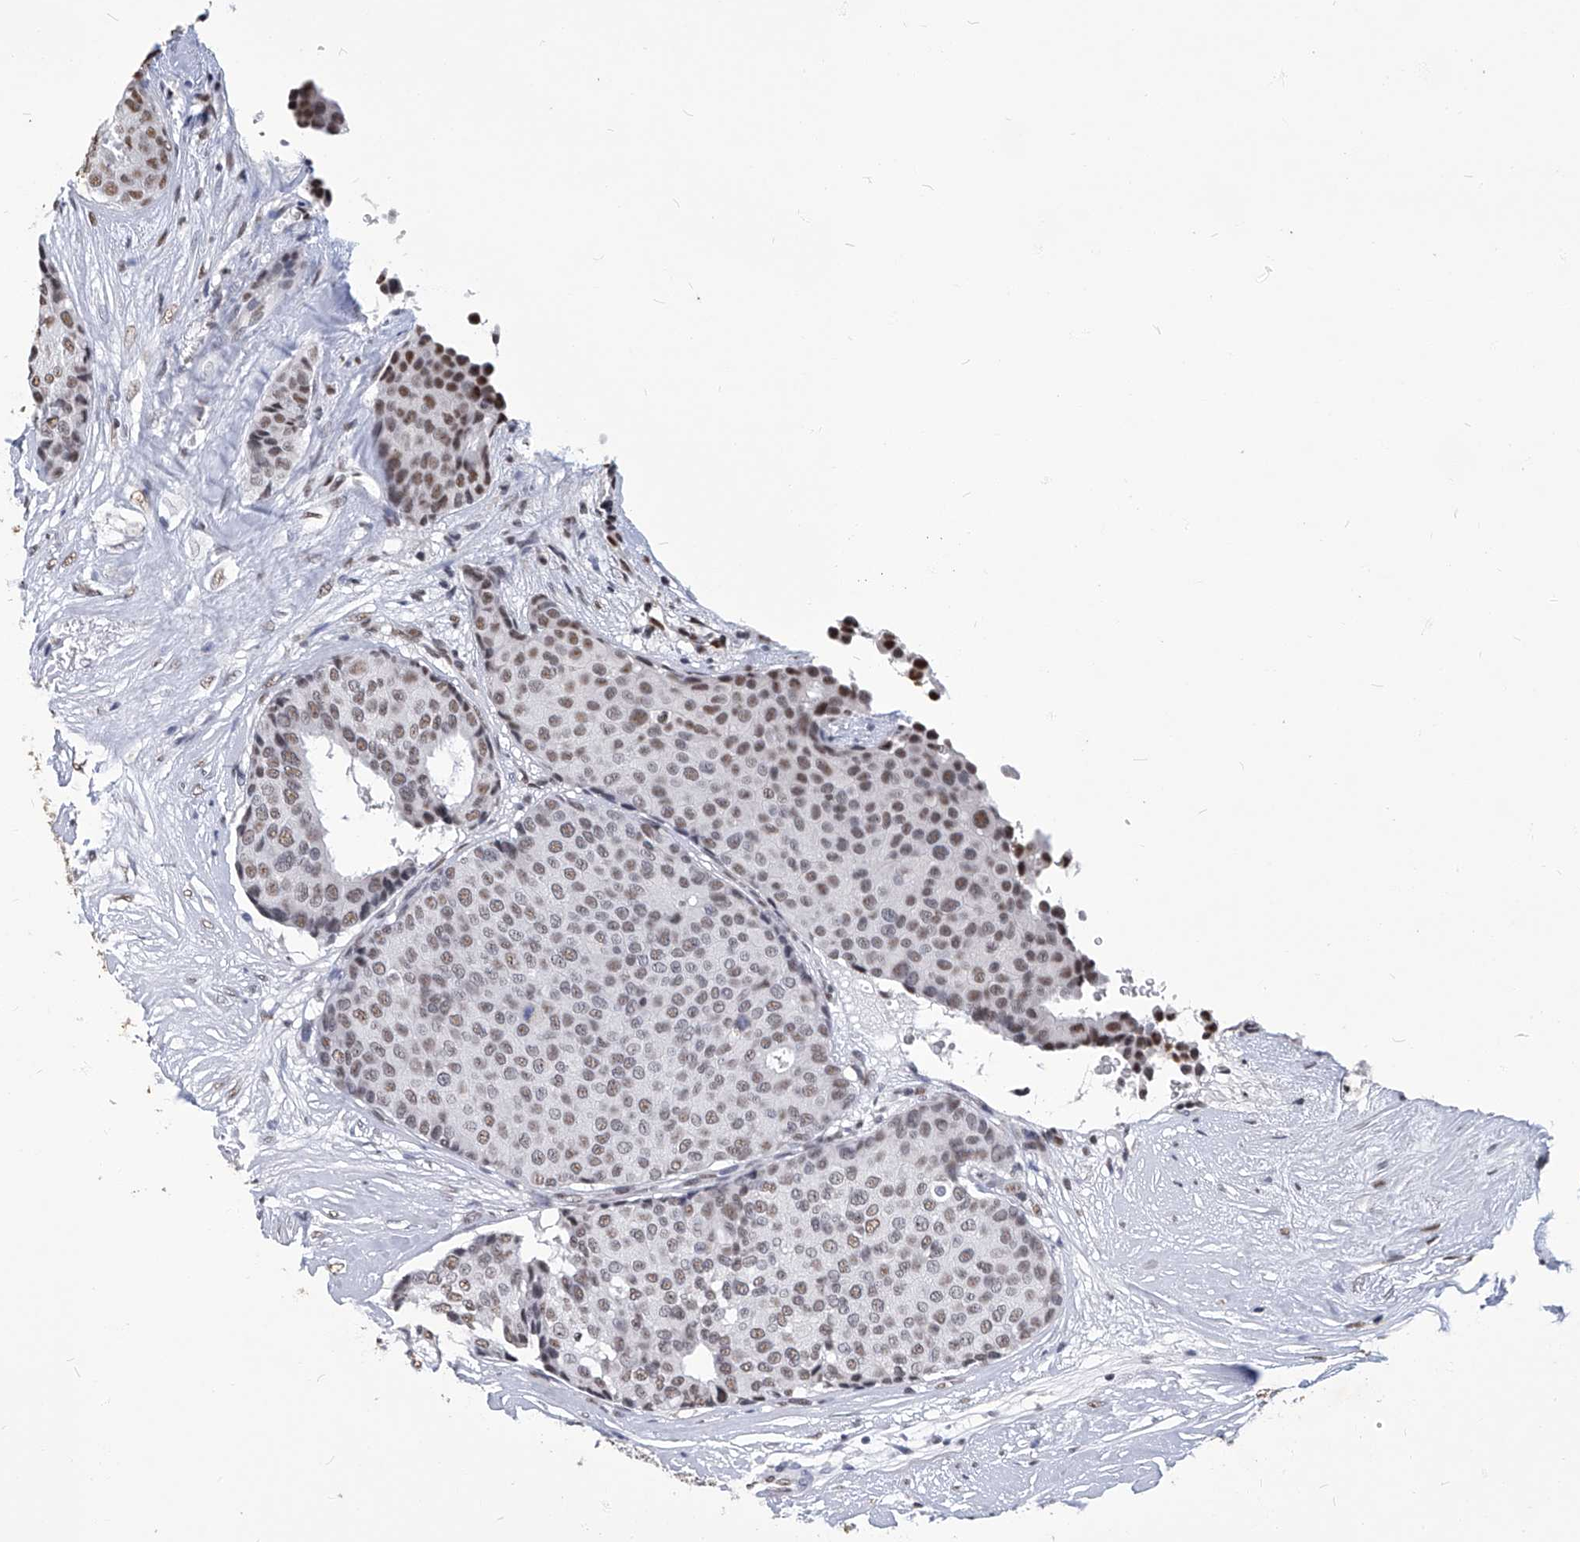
{"staining": {"intensity": "moderate", "quantity": "25%-75%", "location": "nuclear"}, "tissue": "breast cancer", "cell_type": "Tumor cells", "image_type": "cancer", "snomed": [{"axis": "morphology", "description": "Duct carcinoma"}, {"axis": "topography", "description": "Breast"}], "caption": "Moderate nuclear expression for a protein is appreciated in about 25%-75% of tumor cells of breast intraductal carcinoma using immunohistochemistry.", "gene": "HBP1", "patient": {"sex": "female", "age": 75}}